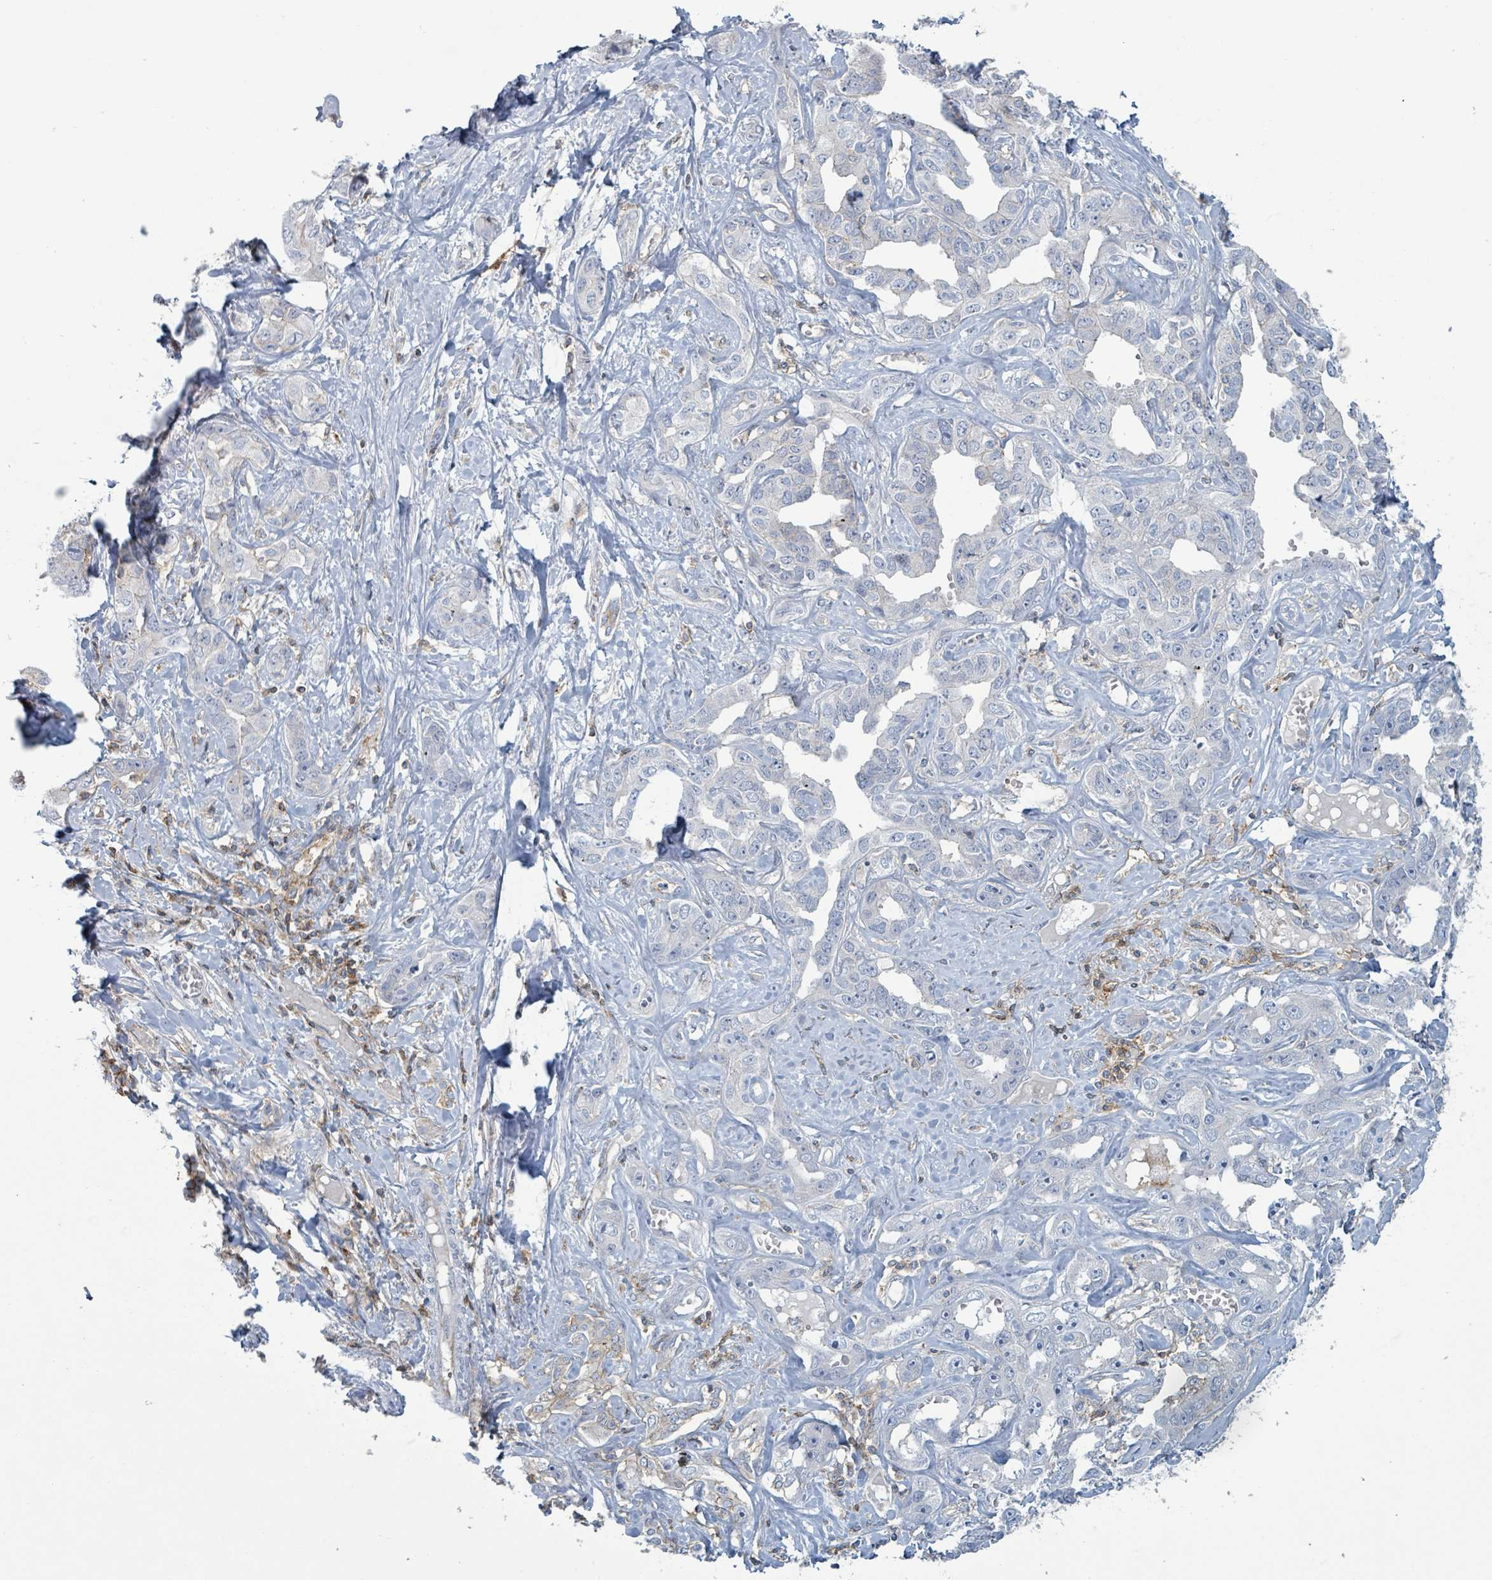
{"staining": {"intensity": "negative", "quantity": "none", "location": "none"}, "tissue": "liver cancer", "cell_type": "Tumor cells", "image_type": "cancer", "snomed": [{"axis": "morphology", "description": "Cholangiocarcinoma"}, {"axis": "topography", "description": "Liver"}], "caption": "High magnification brightfield microscopy of cholangiocarcinoma (liver) stained with DAB (brown) and counterstained with hematoxylin (blue): tumor cells show no significant staining. (IHC, brightfield microscopy, high magnification).", "gene": "TNFRSF14", "patient": {"sex": "male", "age": 59}}